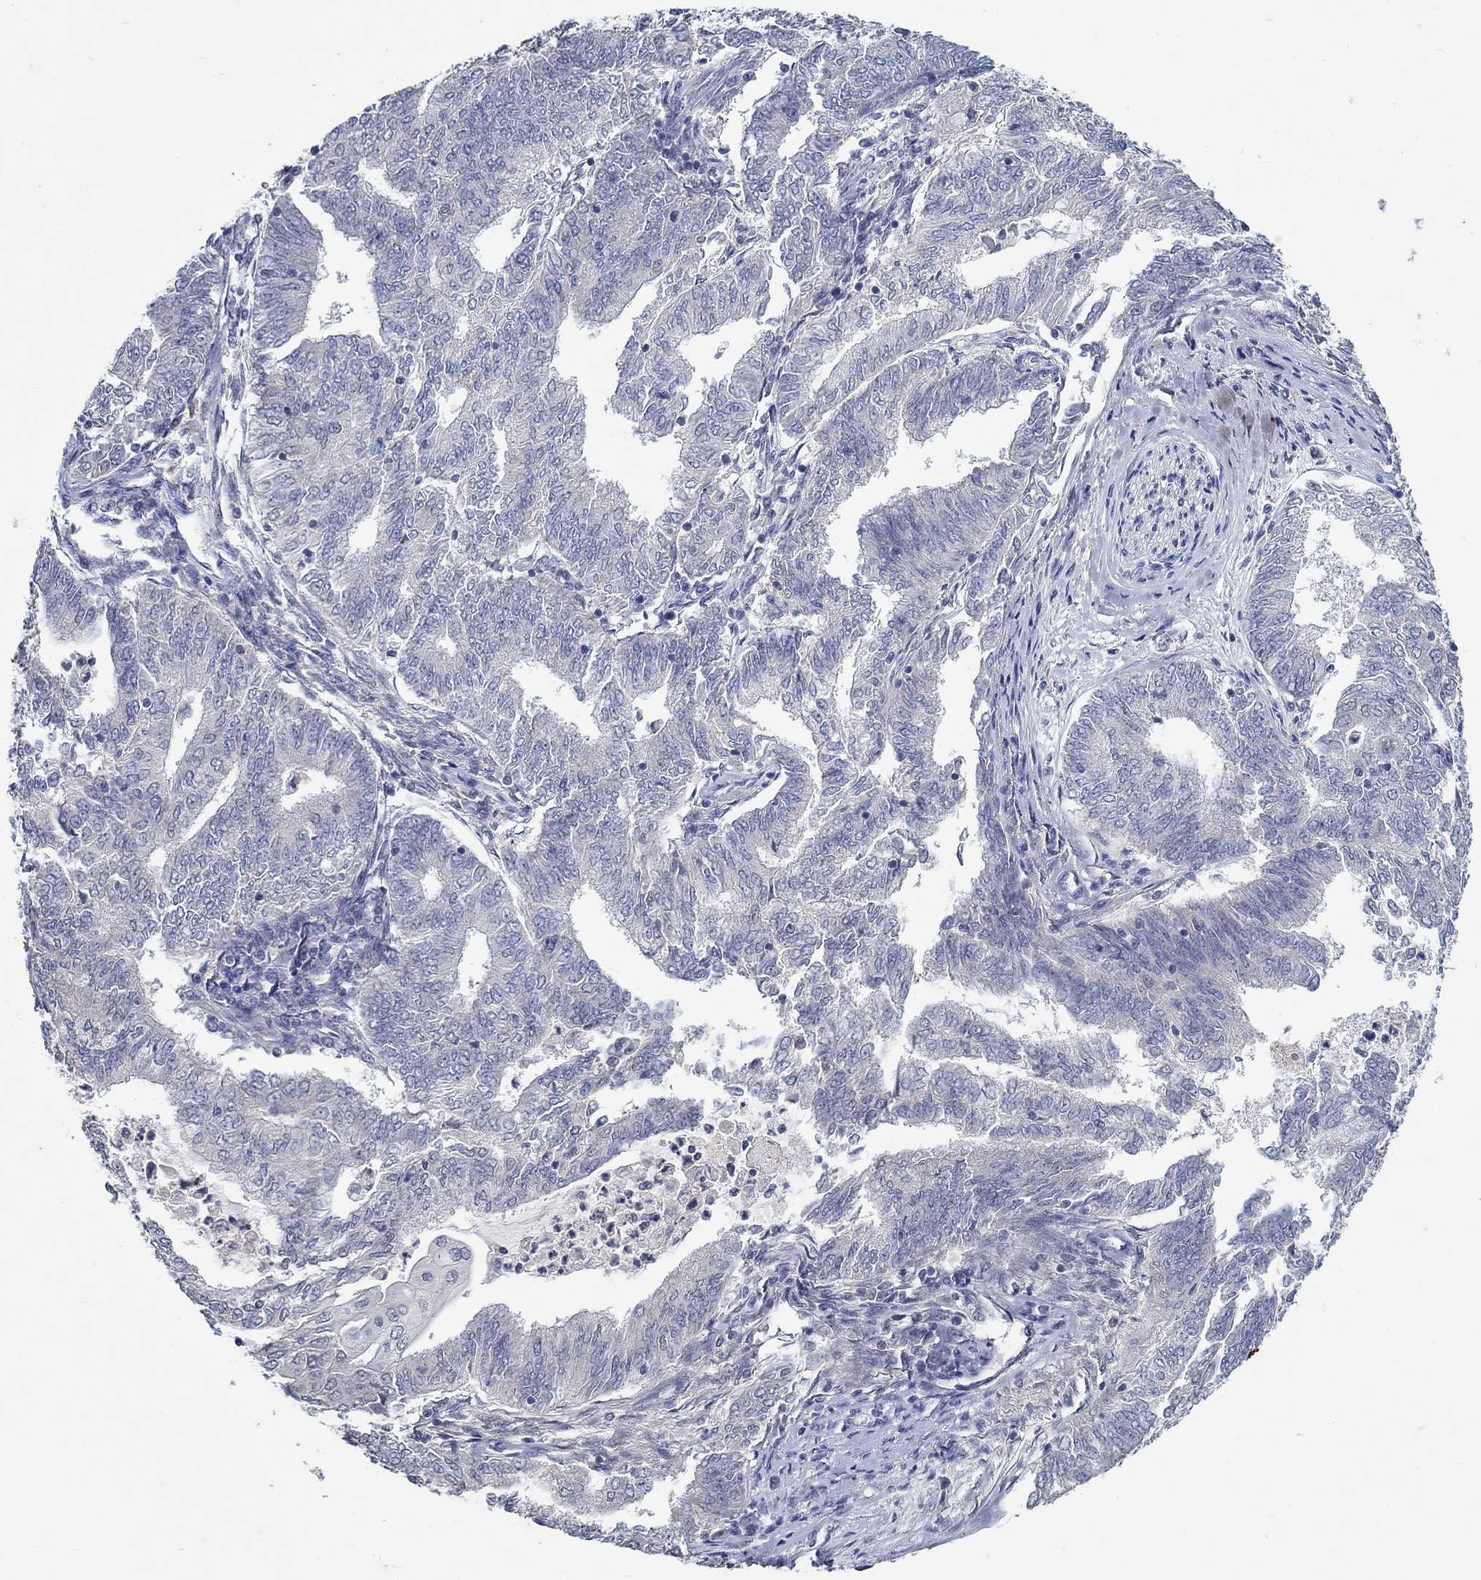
{"staining": {"intensity": "negative", "quantity": "none", "location": "none"}, "tissue": "endometrial cancer", "cell_type": "Tumor cells", "image_type": "cancer", "snomed": [{"axis": "morphology", "description": "Adenocarcinoma, NOS"}, {"axis": "topography", "description": "Endometrium"}], "caption": "Immunohistochemical staining of human endometrial cancer exhibits no significant positivity in tumor cells. Brightfield microscopy of immunohistochemistry stained with DAB (brown) and hematoxylin (blue), captured at high magnification.", "gene": "PROZ", "patient": {"sex": "female", "age": 62}}